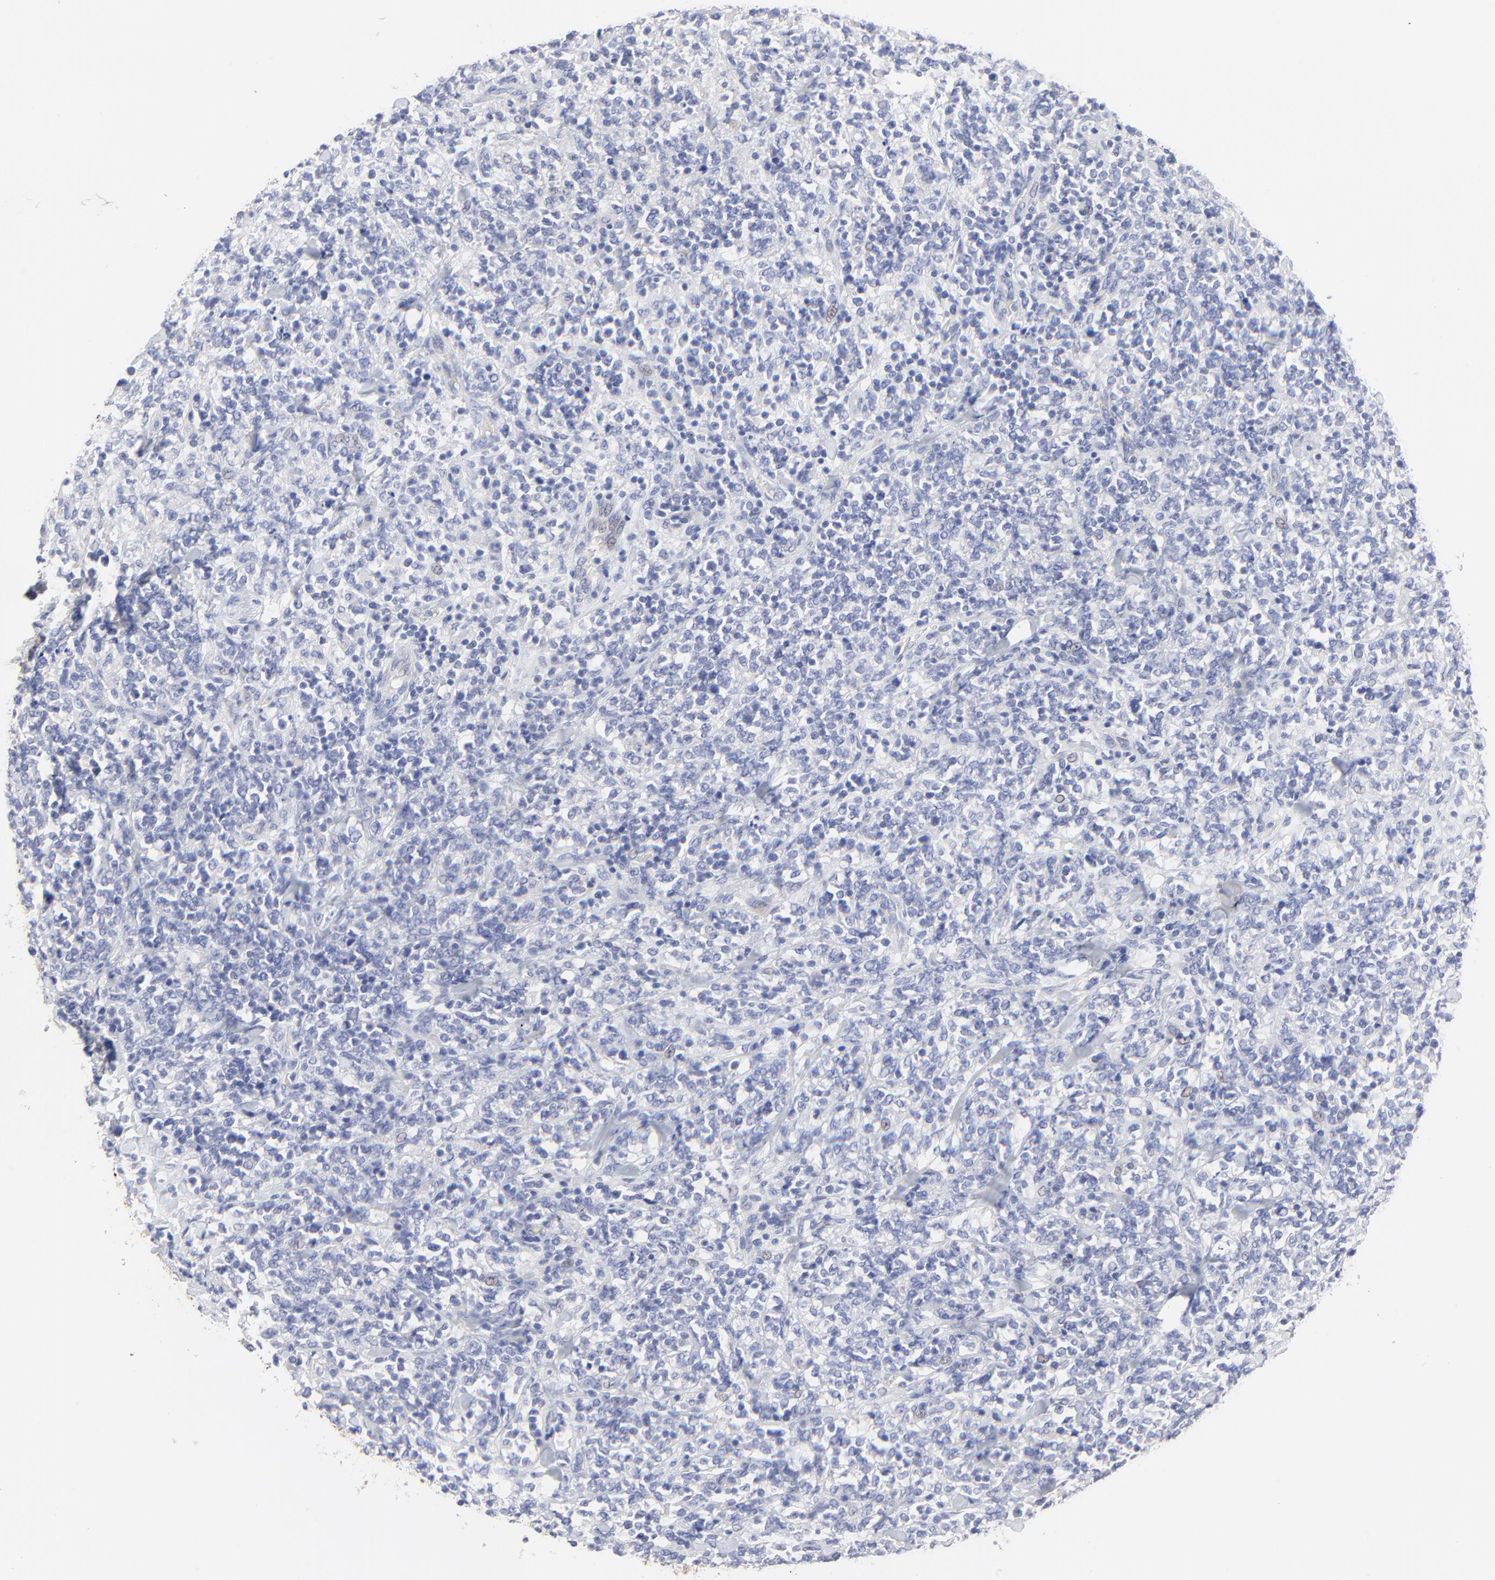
{"staining": {"intensity": "negative", "quantity": "none", "location": "none"}, "tissue": "lymphoma", "cell_type": "Tumor cells", "image_type": "cancer", "snomed": [{"axis": "morphology", "description": "Malignant lymphoma, non-Hodgkin's type, High grade"}, {"axis": "topography", "description": "Soft tissue"}], "caption": "Immunohistochemical staining of human malignant lymphoma, non-Hodgkin's type (high-grade) displays no significant staining in tumor cells.", "gene": "PSD3", "patient": {"sex": "male", "age": 18}}